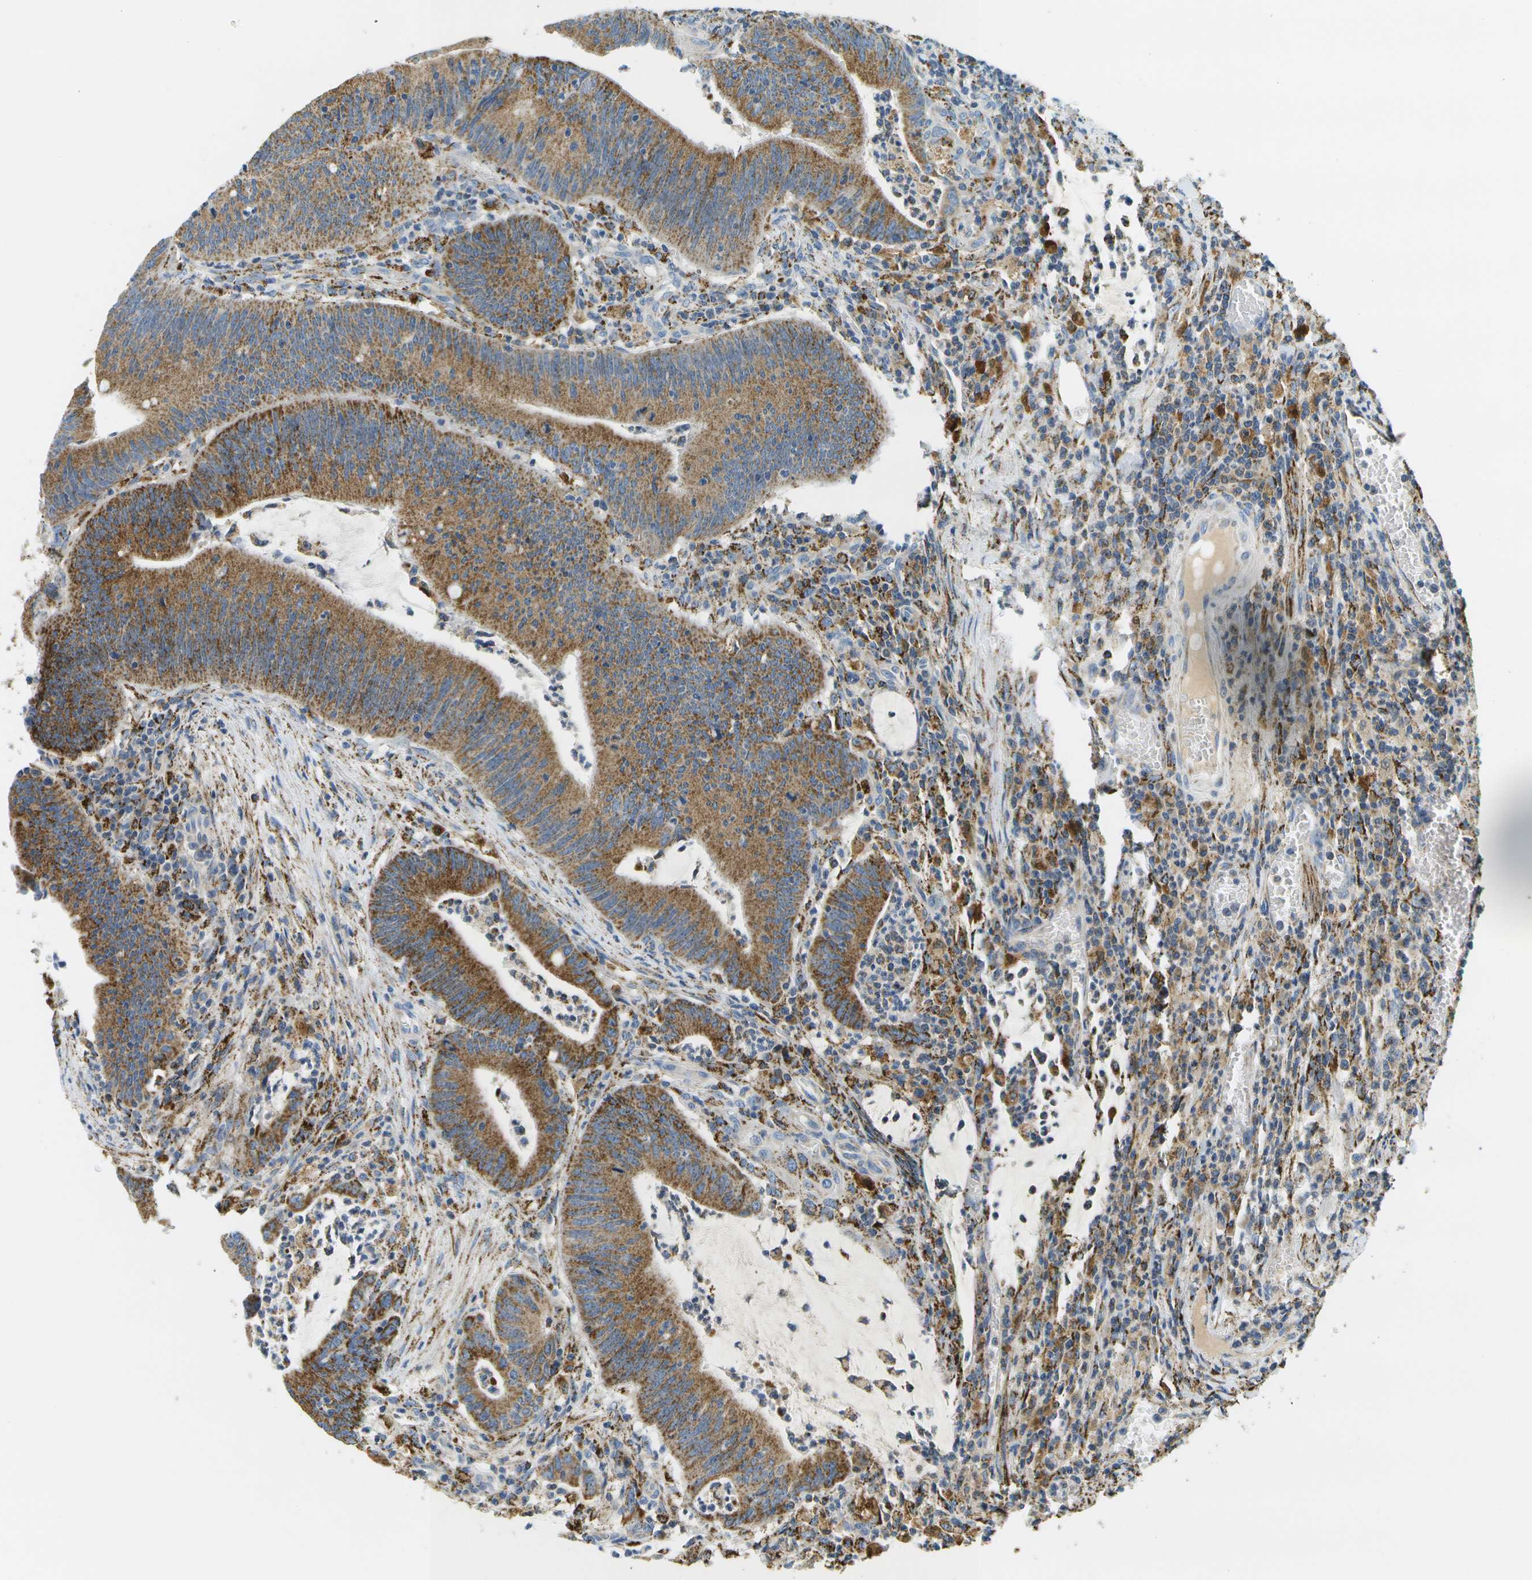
{"staining": {"intensity": "moderate", "quantity": ">75%", "location": "cytoplasmic/membranous"}, "tissue": "colorectal cancer", "cell_type": "Tumor cells", "image_type": "cancer", "snomed": [{"axis": "morphology", "description": "Normal tissue, NOS"}, {"axis": "morphology", "description": "Adenocarcinoma, NOS"}, {"axis": "topography", "description": "Rectum"}], "caption": "A brown stain labels moderate cytoplasmic/membranous staining of a protein in human colorectal cancer (adenocarcinoma) tumor cells. (Brightfield microscopy of DAB IHC at high magnification).", "gene": "HLCS", "patient": {"sex": "female", "age": 66}}